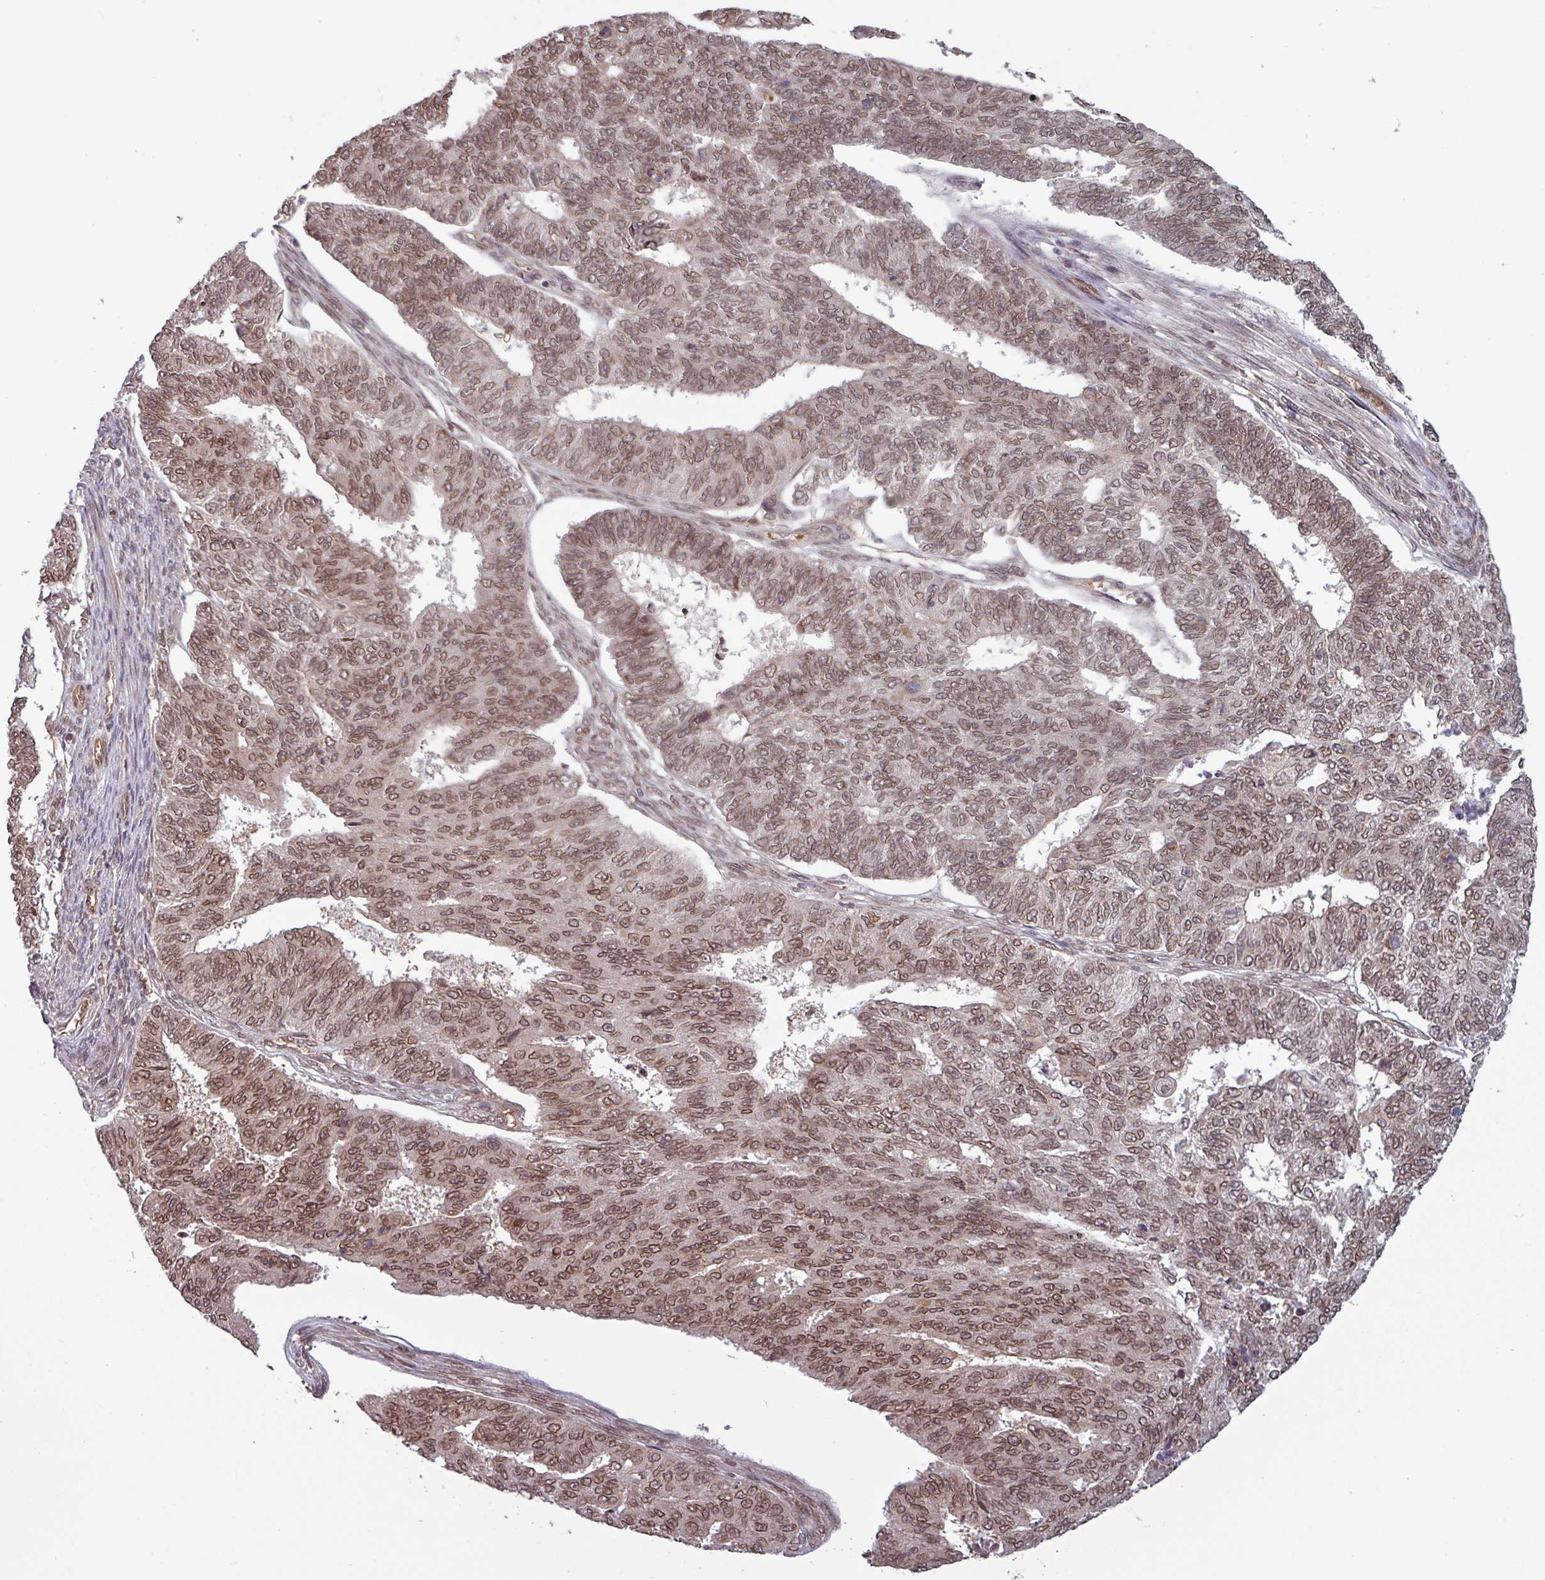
{"staining": {"intensity": "moderate", "quantity": ">75%", "location": "cytoplasmic/membranous,nuclear"}, "tissue": "endometrial cancer", "cell_type": "Tumor cells", "image_type": "cancer", "snomed": [{"axis": "morphology", "description": "Adenocarcinoma, NOS"}, {"axis": "topography", "description": "Endometrium"}], "caption": "Endometrial adenocarcinoma was stained to show a protein in brown. There is medium levels of moderate cytoplasmic/membranous and nuclear staining in approximately >75% of tumor cells. (Stains: DAB in brown, nuclei in blue, Microscopy: brightfield microscopy at high magnification).", "gene": "RBM4B", "patient": {"sex": "female", "age": 32}}